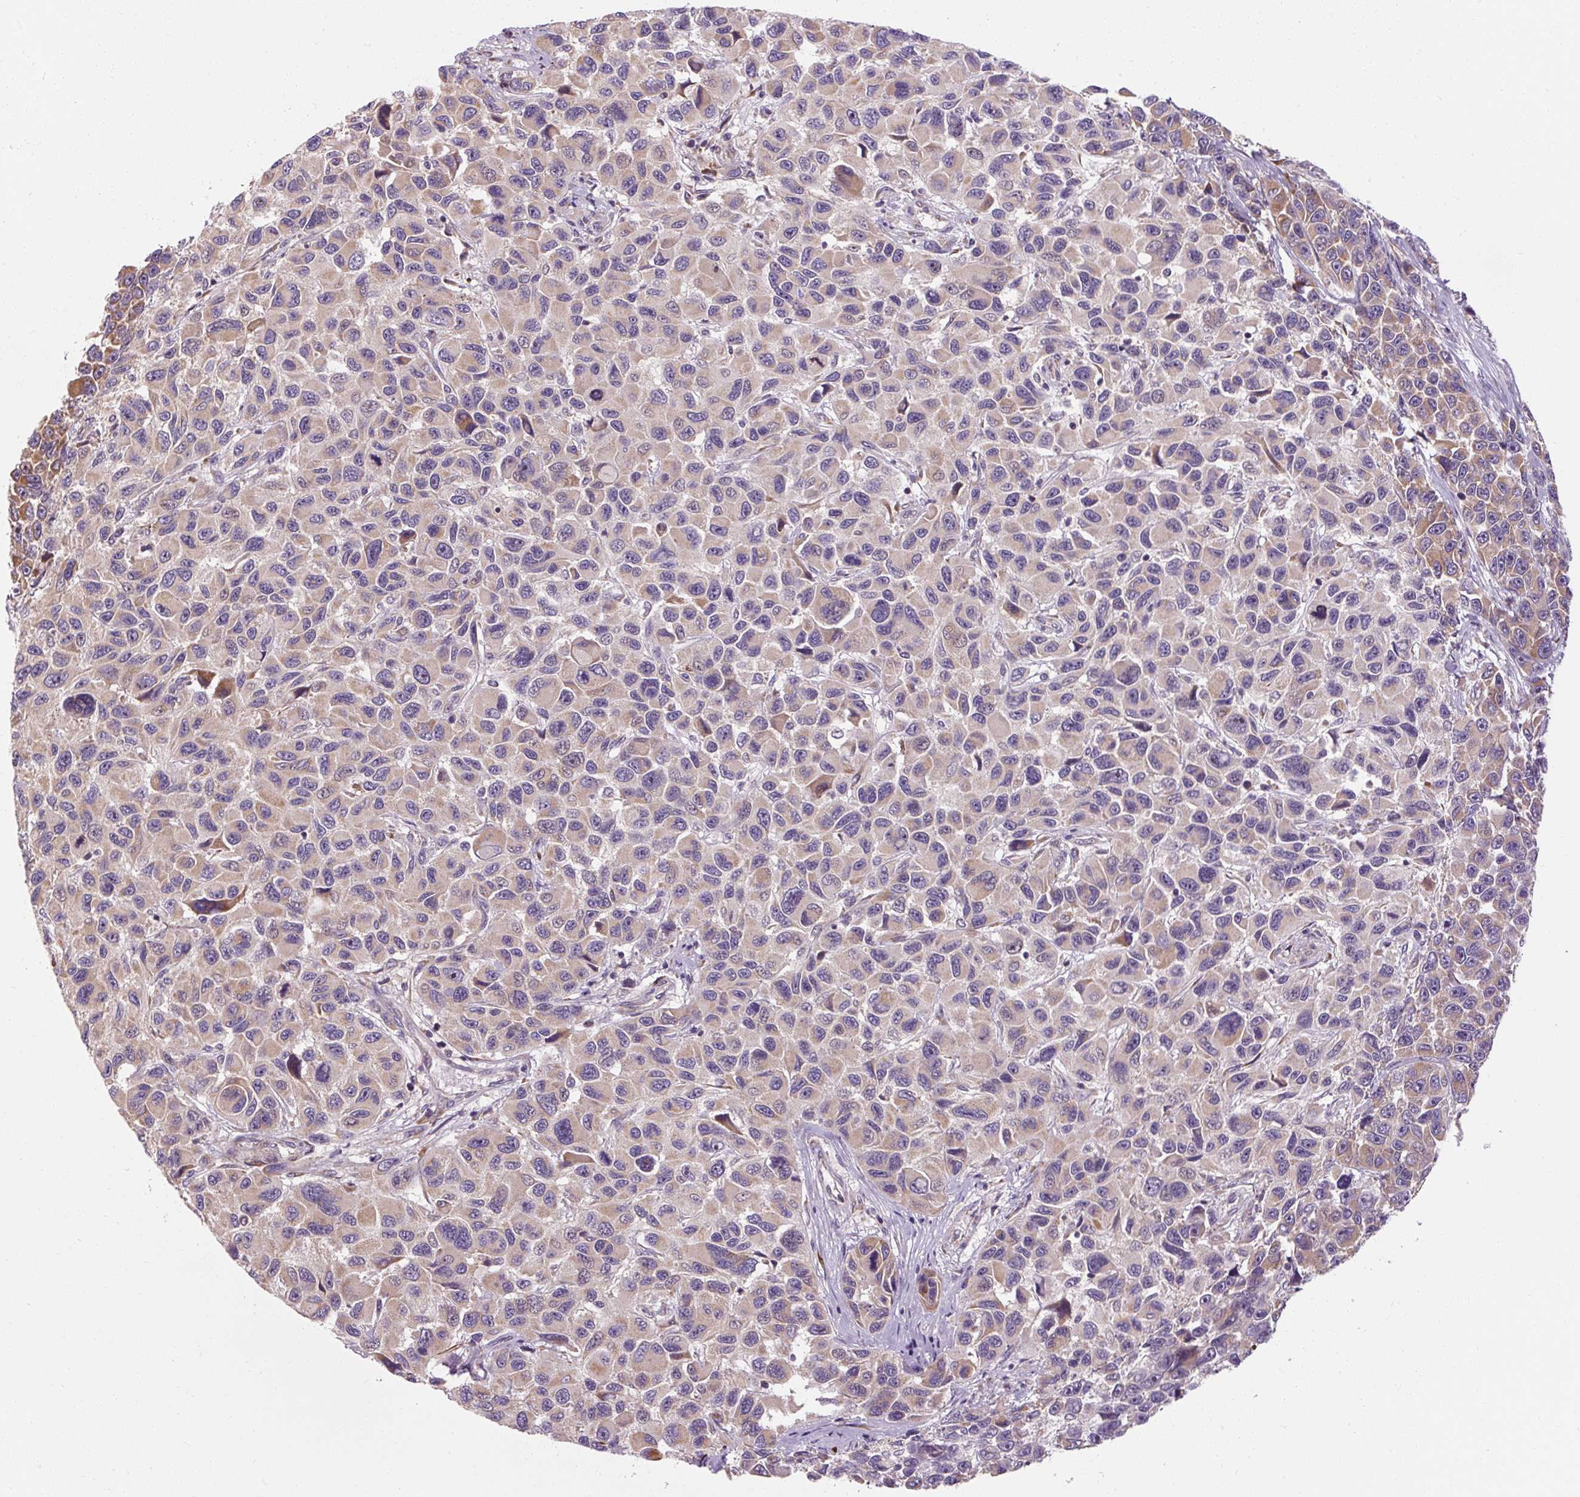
{"staining": {"intensity": "moderate", "quantity": "<25%", "location": "cytoplasmic/membranous,nuclear"}, "tissue": "melanoma", "cell_type": "Tumor cells", "image_type": "cancer", "snomed": [{"axis": "morphology", "description": "Malignant melanoma, NOS"}, {"axis": "topography", "description": "Skin"}], "caption": "IHC photomicrograph of malignant melanoma stained for a protein (brown), which reveals low levels of moderate cytoplasmic/membranous and nuclear positivity in about <25% of tumor cells.", "gene": "PRSS48", "patient": {"sex": "male", "age": 53}}